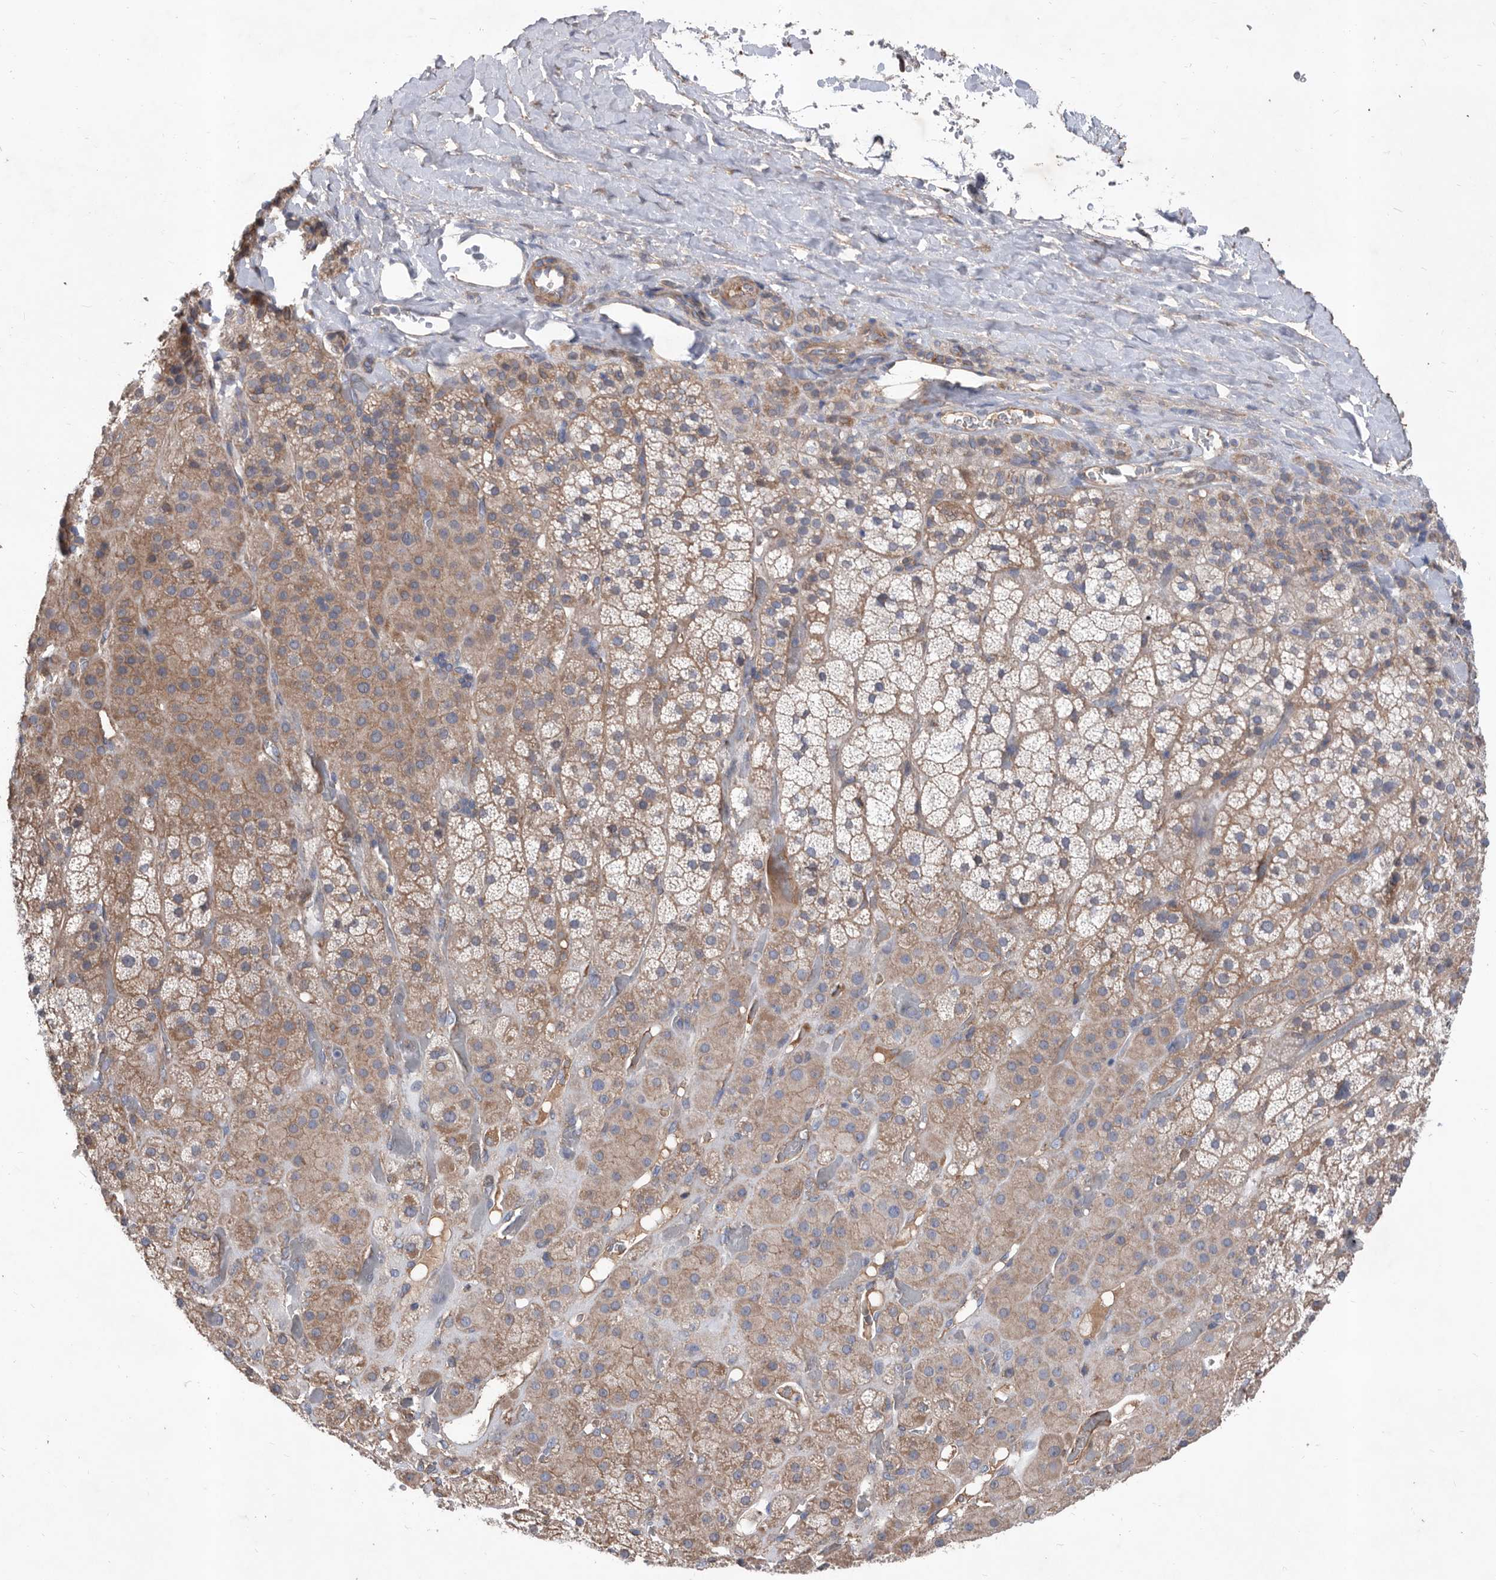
{"staining": {"intensity": "weak", "quantity": ">75%", "location": "cytoplasmic/membranous"}, "tissue": "adrenal gland", "cell_type": "Glandular cells", "image_type": "normal", "snomed": [{"axis": "morphology", "description": "Normal tissue, NOS"}, {"axis": "topography", "description": "Adrenal gland"}], "caption": "Brown immunohistochemical staining in unremarkable human adrenal gland exhibits weak cytoplasmic/membranous expression in about >75% of glandular cells.", "gene": "ATP13A3", "patient": {"sex": "male", "age": 57}}